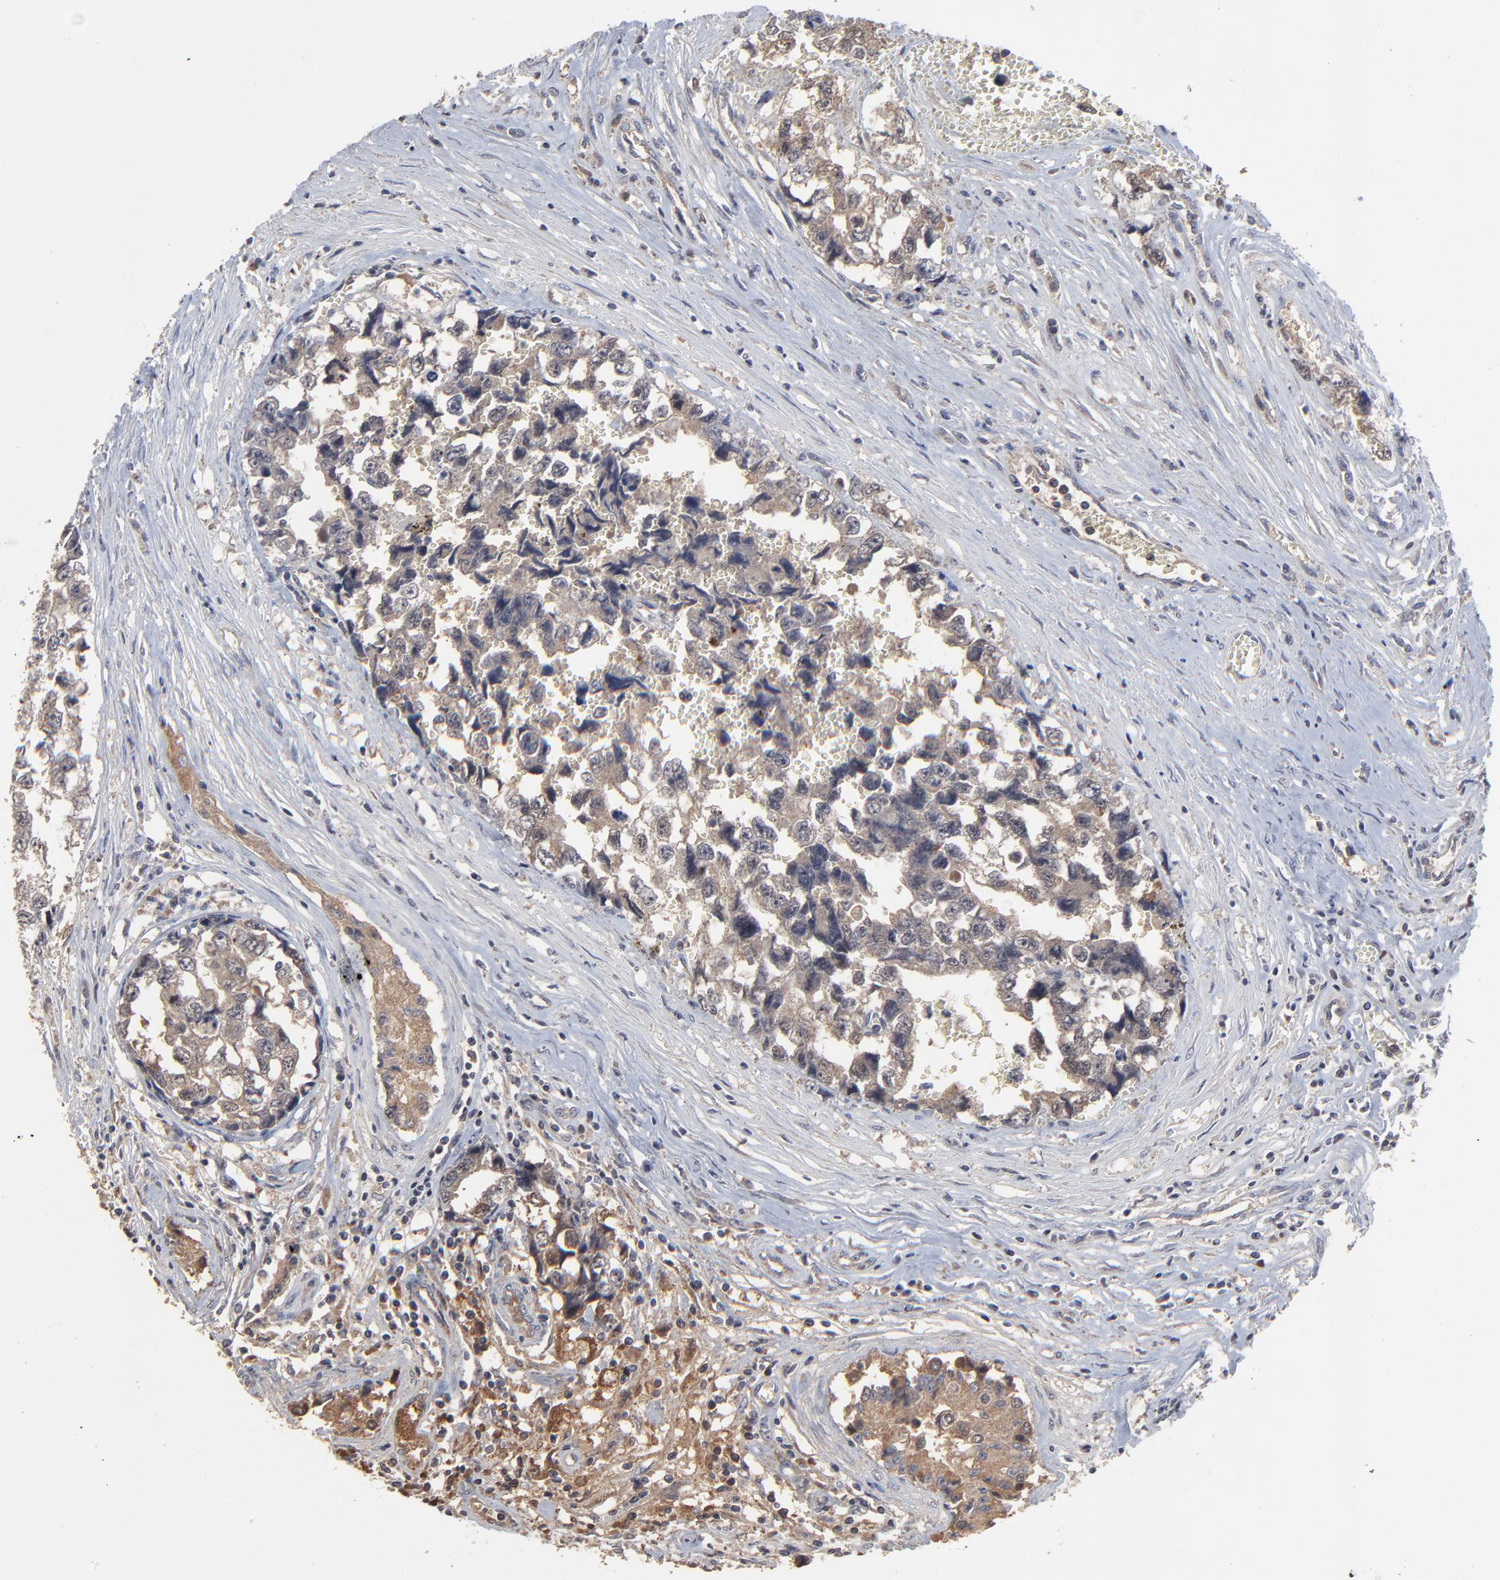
{"staining": {"intensity": "weak", "quantity": ">75%", "location": "cytoplasmic/membranous"}, "tissue": "testis cancer", "cell_type": "Tumor cells", "image_type": "cancer", "snomed": [{"axis": "morphology", "description": "Carcinoma, Embryonal, NOS"}, {"axis": "topography", "description": "Testis"}], "caption": "Protein staining reveals weak cytoplasmic/membranous positivity in approximately >75% of tumor cells in testis cancer.", "gene": "VPREB3", "patient": {"sex": "male", "age": 31}}